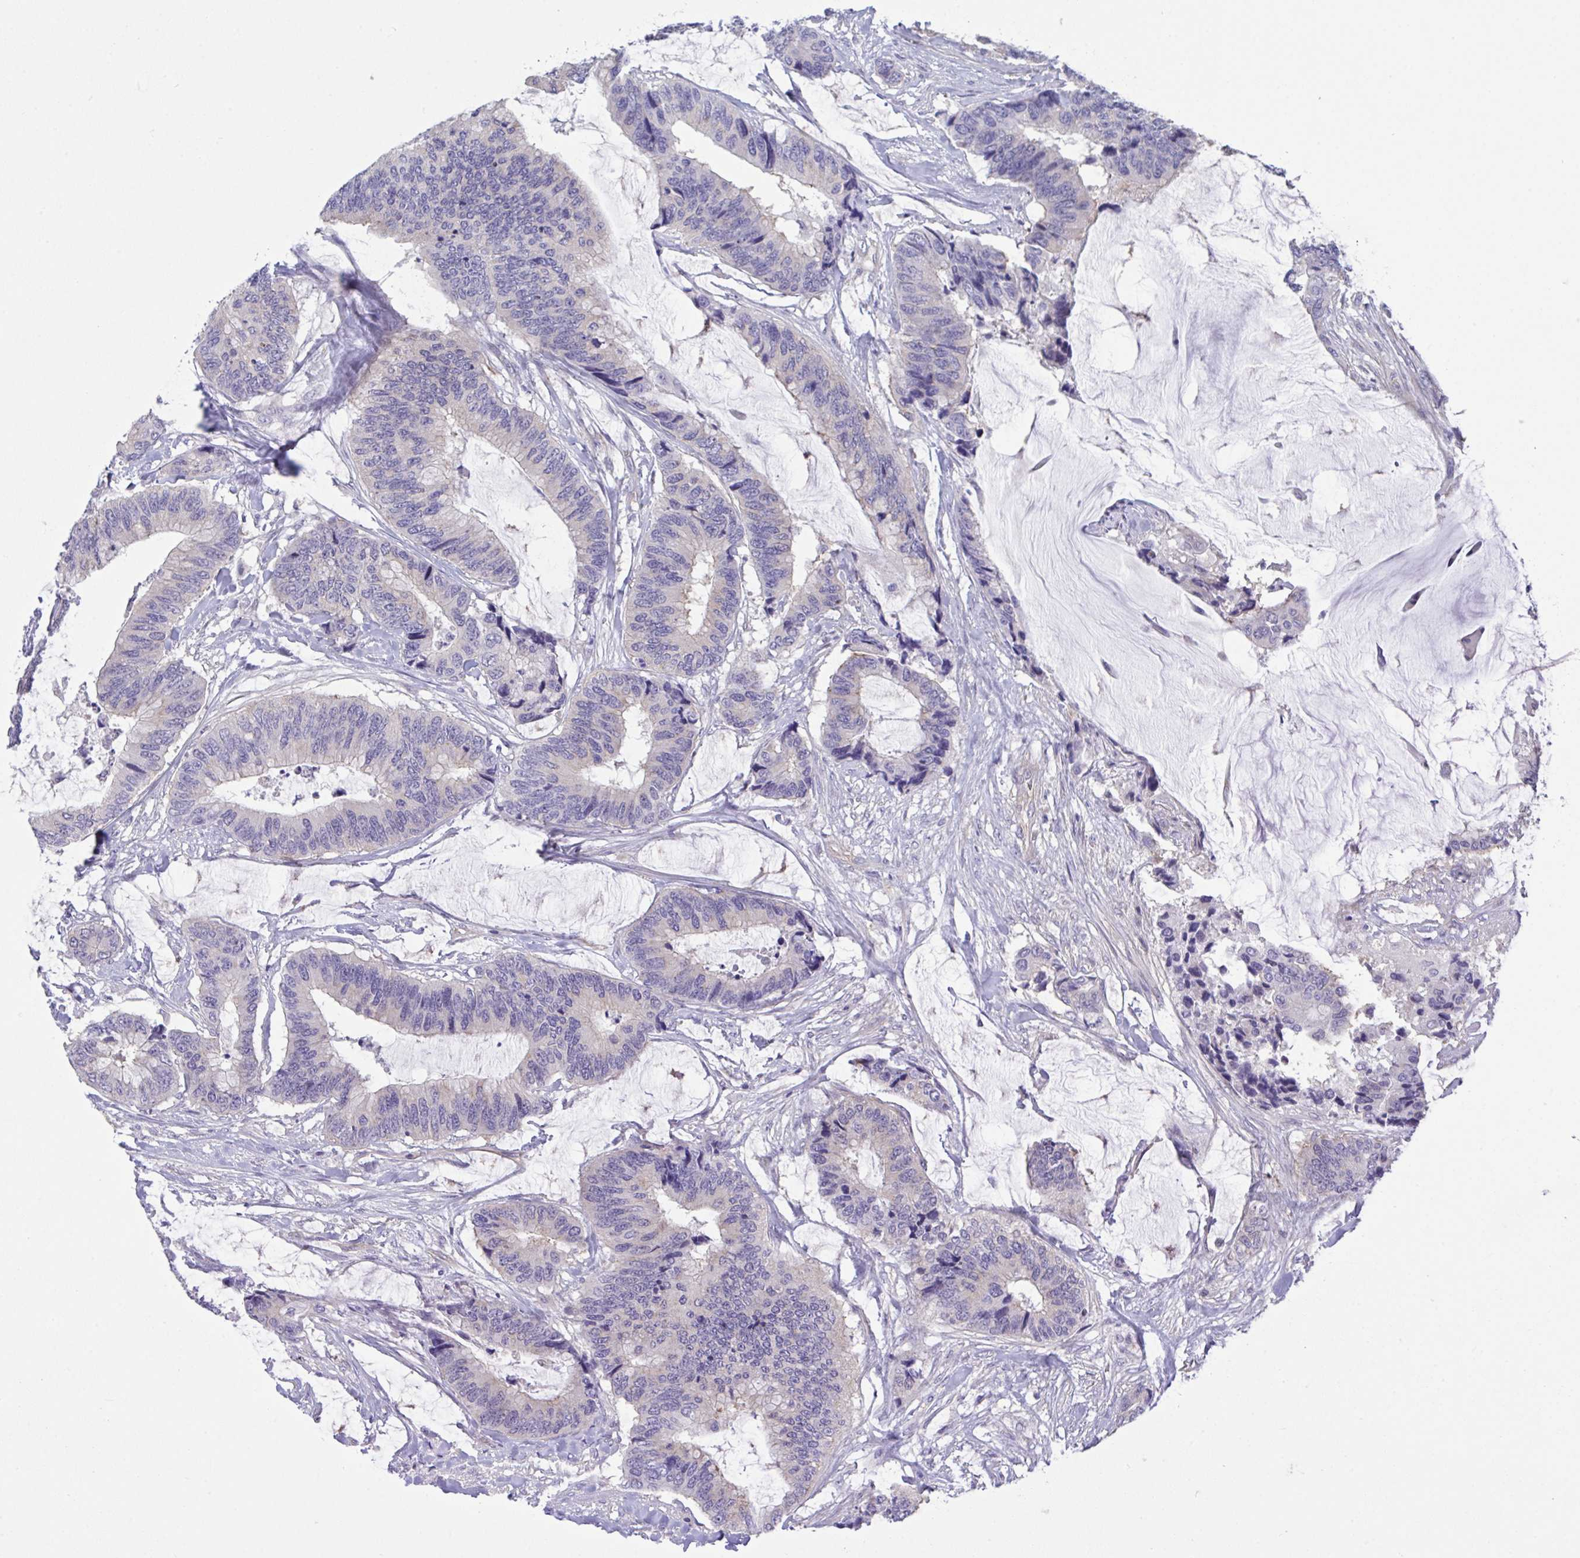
{"staining": {"intensity": "negative", "quantity": "none", "location": "none"}, "tissue": "colorectal cancer", "cell_type": "Tumor cells", "image_type": "cancer", "snomed": [{"axis": "morphology", "description": "Adenocarcinoma, NOS"}, {"axis": "topography", "description": "Rectum"}], "caption": "High magnification brightfield microscopy of colorectal cancer (adenocarcinoma) stained with DAB (brown) and counterstained with hematoxylin (blue): tumor cells show no significant positivity. (DAB IHC visualized using brightfield microscopy, high magnification).", "gene": "RHOXF1", "patient": {"sex": "female", "age": 59}}